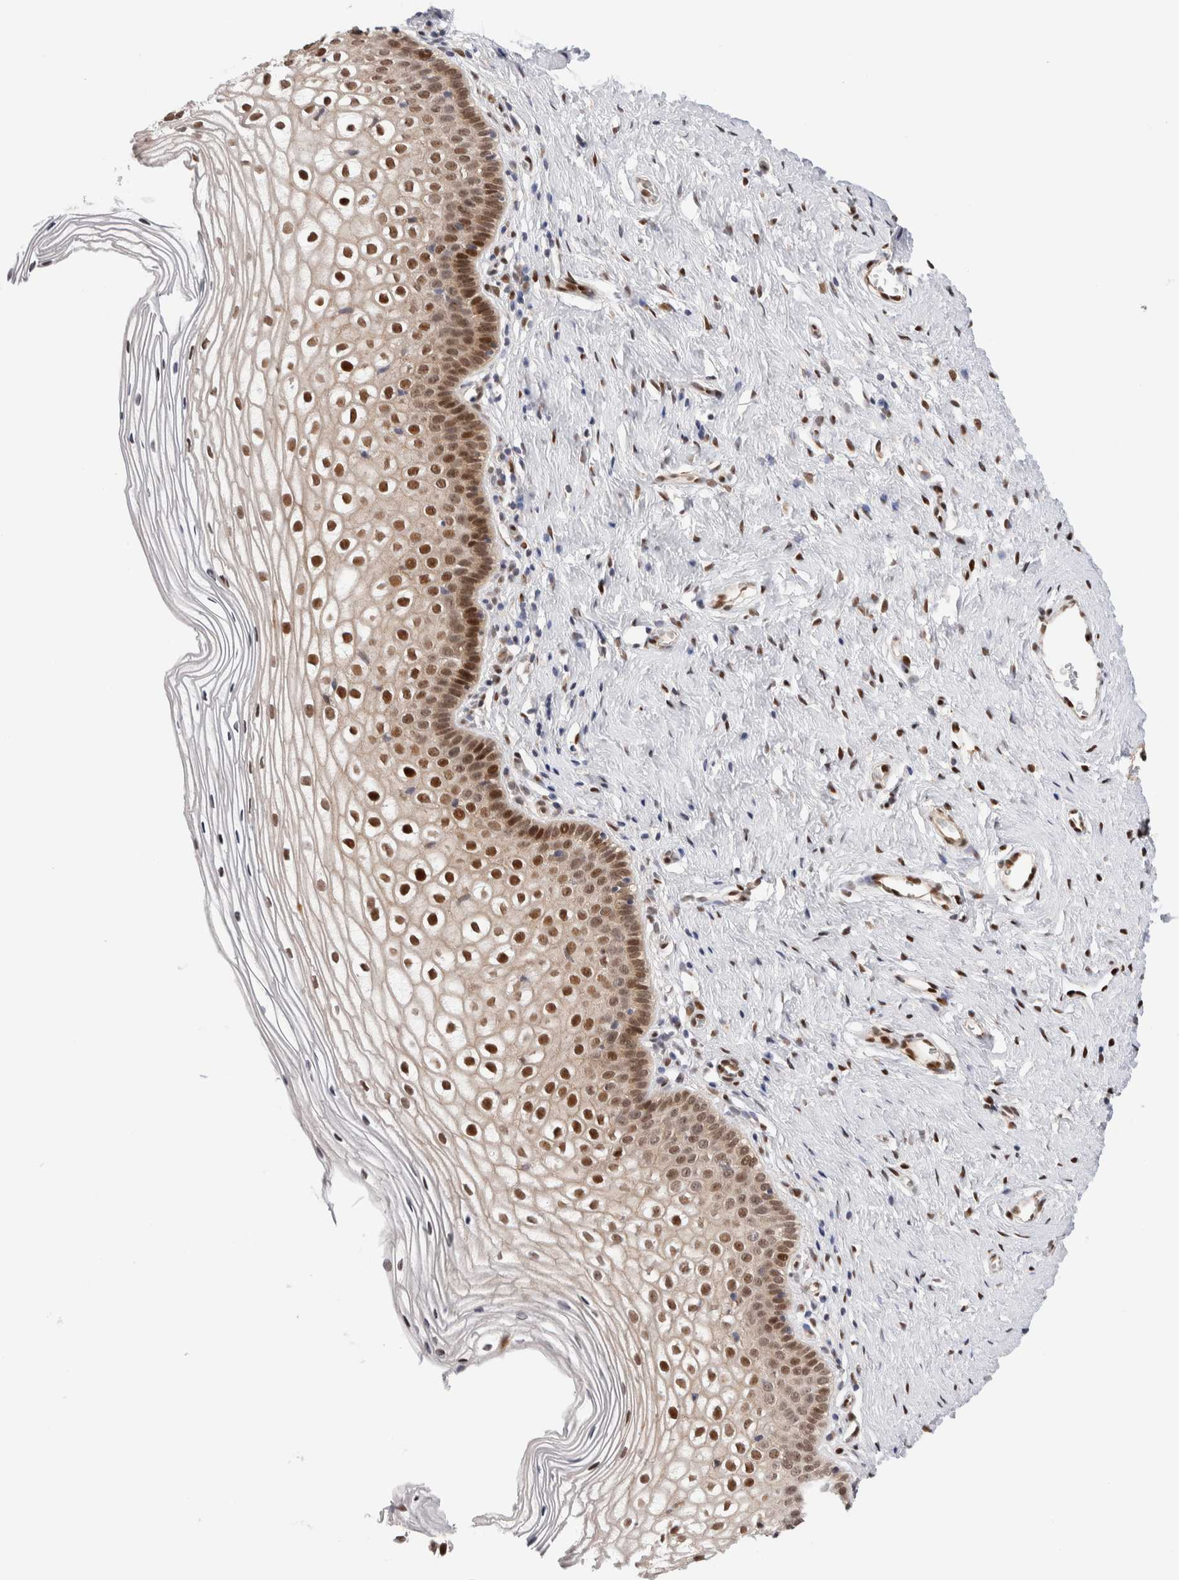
{"staining": {"intensity": "moderate", "quantity": "25%-75%", "location": "nuclear"}, "tissue": "cervix", "cell_type": "Squamous epithelial cells", "image_type": "normal", "snomed": [{"axis": "morphology", "description": "Normal tissue, NOS"}, {"axis": "topography", "description": "Cervix"}], "caption": "Immunohistochemistry (IHC) (DAB (3,3'-diaminobenzidine)) staining of normal cervix demonstrates moderate nuclear protein positivity in about 25%-75% of squamous epithelial cells. The protein of interest is stained brown, and the nuclei are stained in blue (DAB (3,3'-diaminobenzidine) IHC with brightfield microscopy, high magnification).", "gene": "NSMAF", "patient": {"sex": "female", "age": 27}}